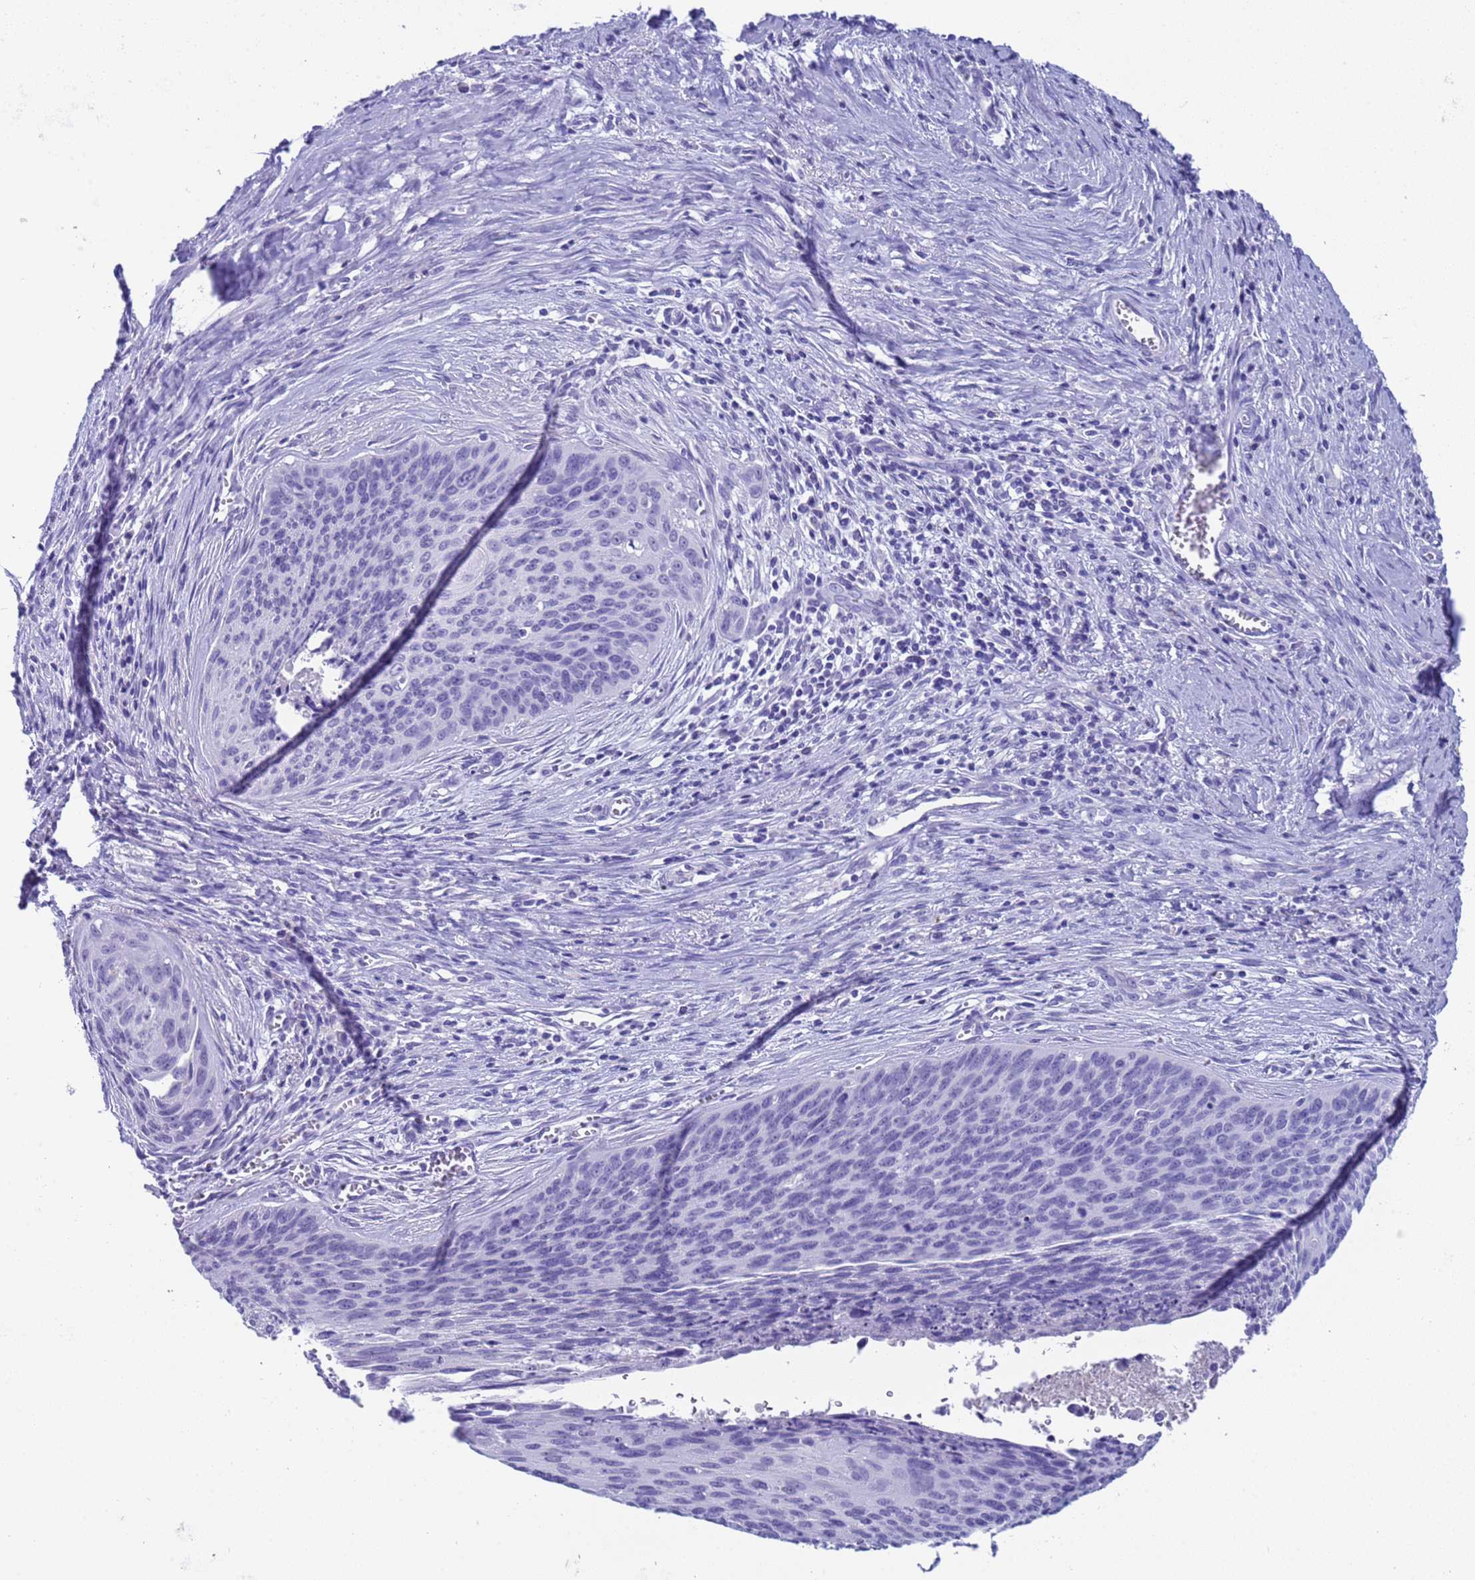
{"staining": {"intensity": "negative", "quantity": "none", "location": "none"}, "tissue": "cervical cancer", "cell_type": "Tumor cells", "image_type": "cancer", "snomed": [{"axis": "morphology", "description": "Squamous cell carcinoma, NOS"}, {"axis": "topography", "description": "Cervix"}], "caption": "A high-resolution photomicrograph shows immunohistochemistry (IHC) staining of cervical squamous cell carcinoma, which demonstrates no significant positivity in tumor cells.", "gene": "CKM", "patient": {"sex": "female", "age": 55}}